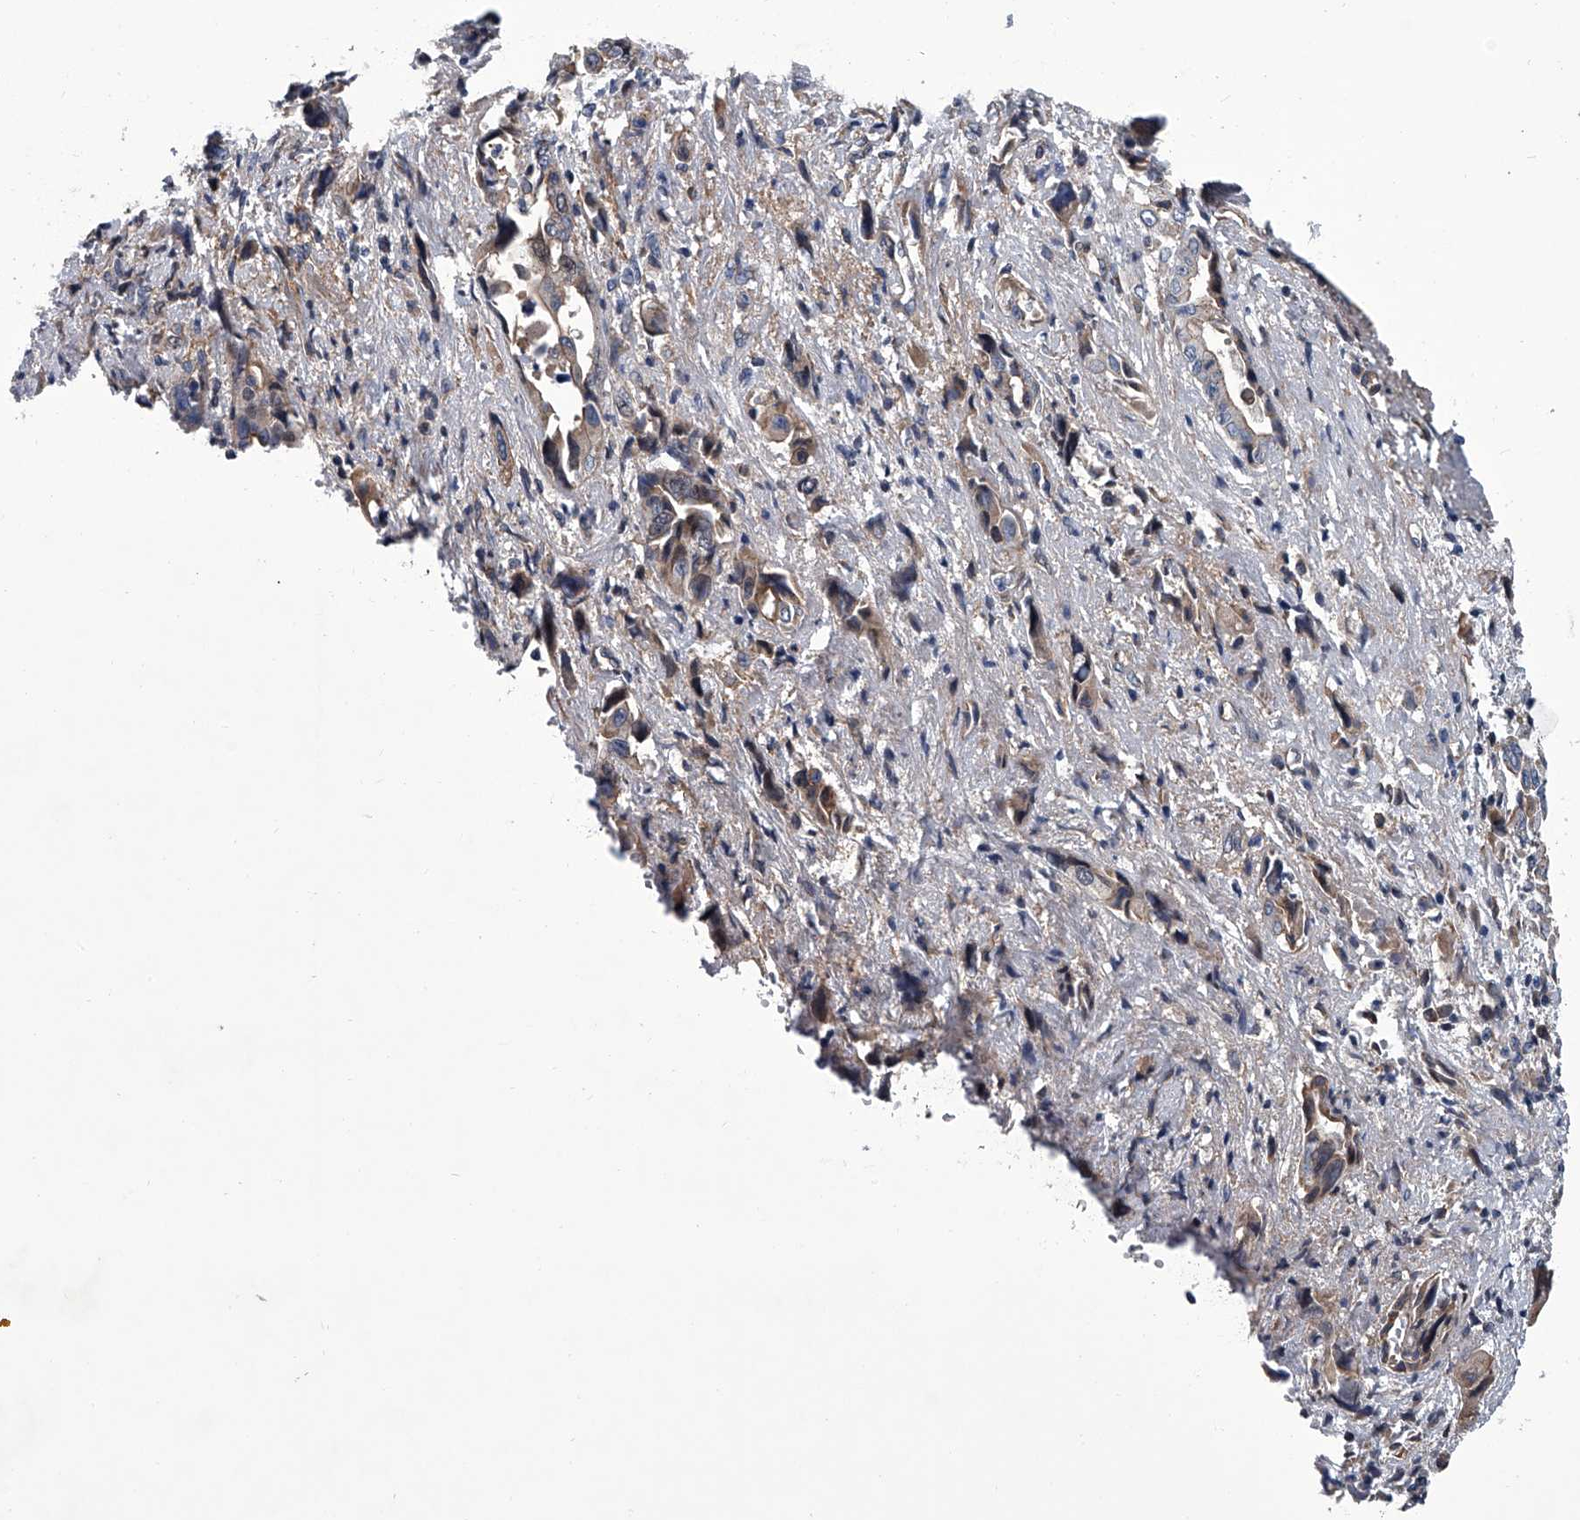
{"staining": {"intensity": "weak", "quantity": "<25%", "location": "cytoplasmic/membranous"}, "tissue": "pancreatic cancer", "cell_type": "Tumor cells", "image_type": "cancer", "snomed": [{"axis": "morphology", "description": "Adenocarcinoma, NOS"}, {"axis": "topography", "description": "Pancreas"}], "caption": "An immunohistochemistry (IHC) photomicrograph of pancreatic cancer (adenocarcinoma) is shown. There is no staining in tumor cells of pancreatic cancer (adenocarcinoma).", "gene": "ABCG1", "patient": {"sex": "male", "age": 46}}